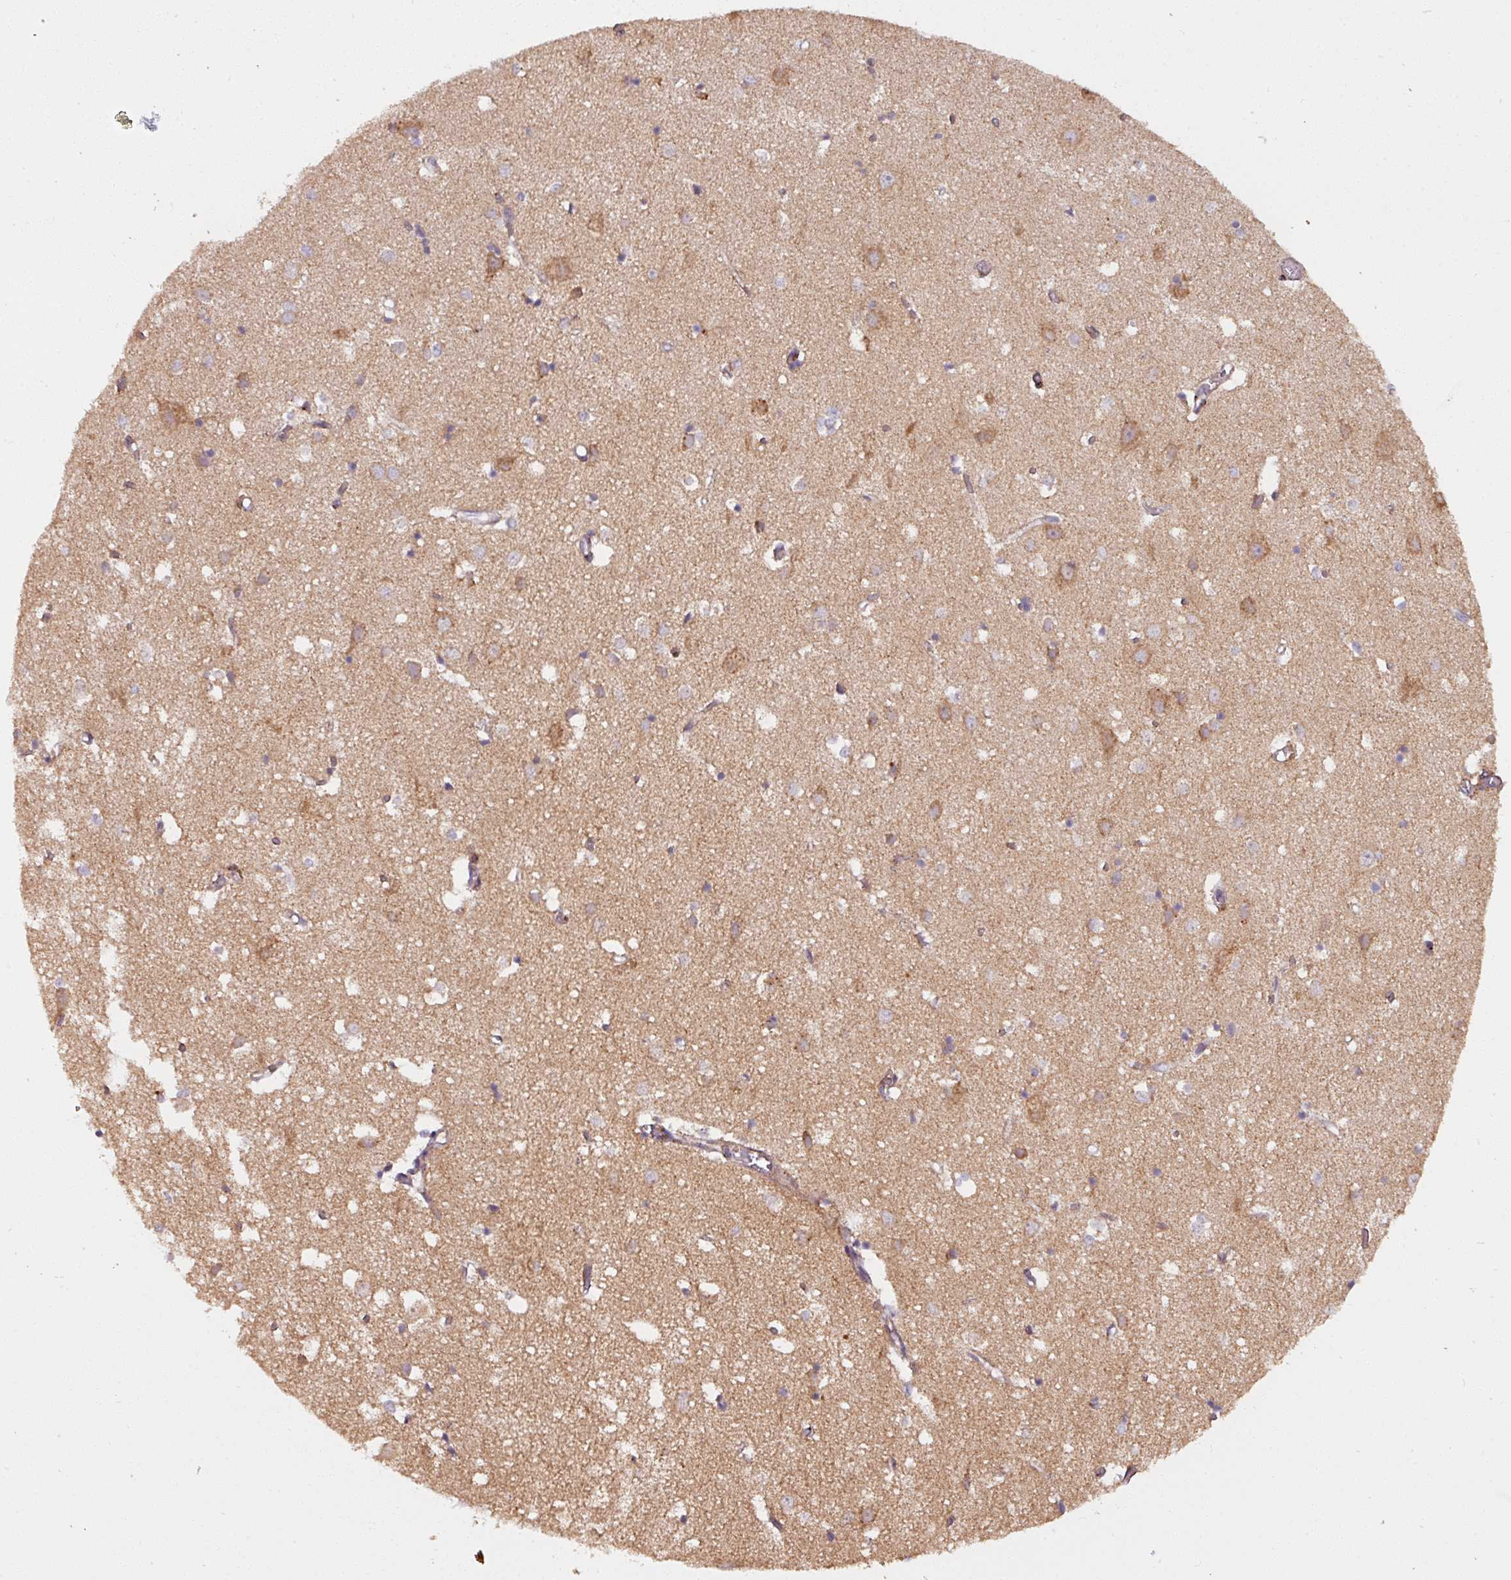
{"staining": {"intensity": "weak", "quantity": ">75%", "location": "cytoplasmic/membranous"}, "tissue": "cerebral cortex", "cell_type": "Endothelial cells", "image_type": "normal", "snomed": [{"axis": "morphology", "description": "Normal tissue, NOS"}, {"axis": "topography", "description": "Cerebral cortex"}], "caption": "A photomicrograph of cerebral cortex stained for a protein reveals weak cytoplasmic/membranous brown staining in endothelial cells. The staining is performed using DAB (3,3'-diaminobenzidine) brown chromogen to label protein expression. The nuclei are counter-stained blue using hematoxylin.", "gene": "MAGT1", "patient": {"sex": "male", "age": 70}}